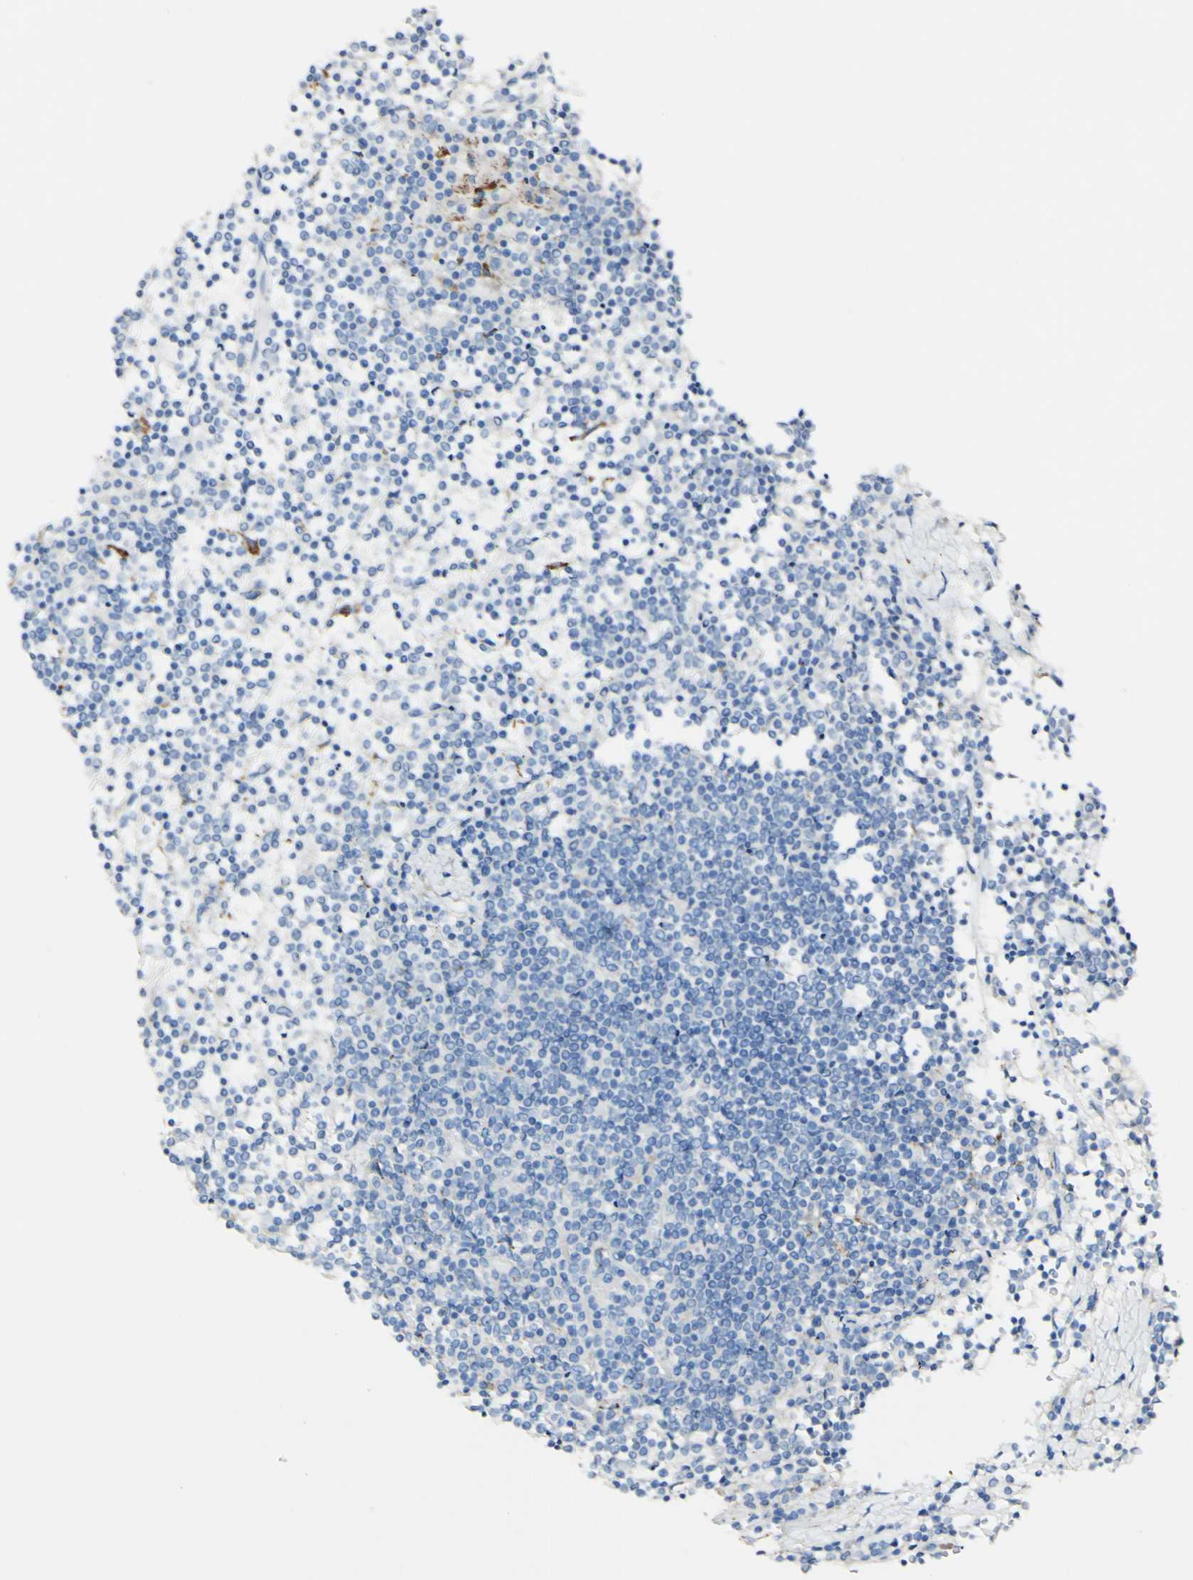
{"staining": {"intensity": "negative", "quantity": "none", "location": "none"}, "tissue": "lymphoma", "cell_type": "Tumor cells", "image_type": "cancer", "snomed": [{"axis": "morphology", "description": "Malignant lymphoma, non-Hodgkin's type, Low grade"}, {"axis": "topography", "description": "Spleen"}], "caption": "The photomicrograph reveals no staining of tumor cells in lymphoma. The staining is performed using DAB (3,3'-diaminobenzidine) brown chromogen with nuclei counter-stained in using hematoxylin.", "gene": "FGF4", "patient": {"sex": "female", "age": 19}}